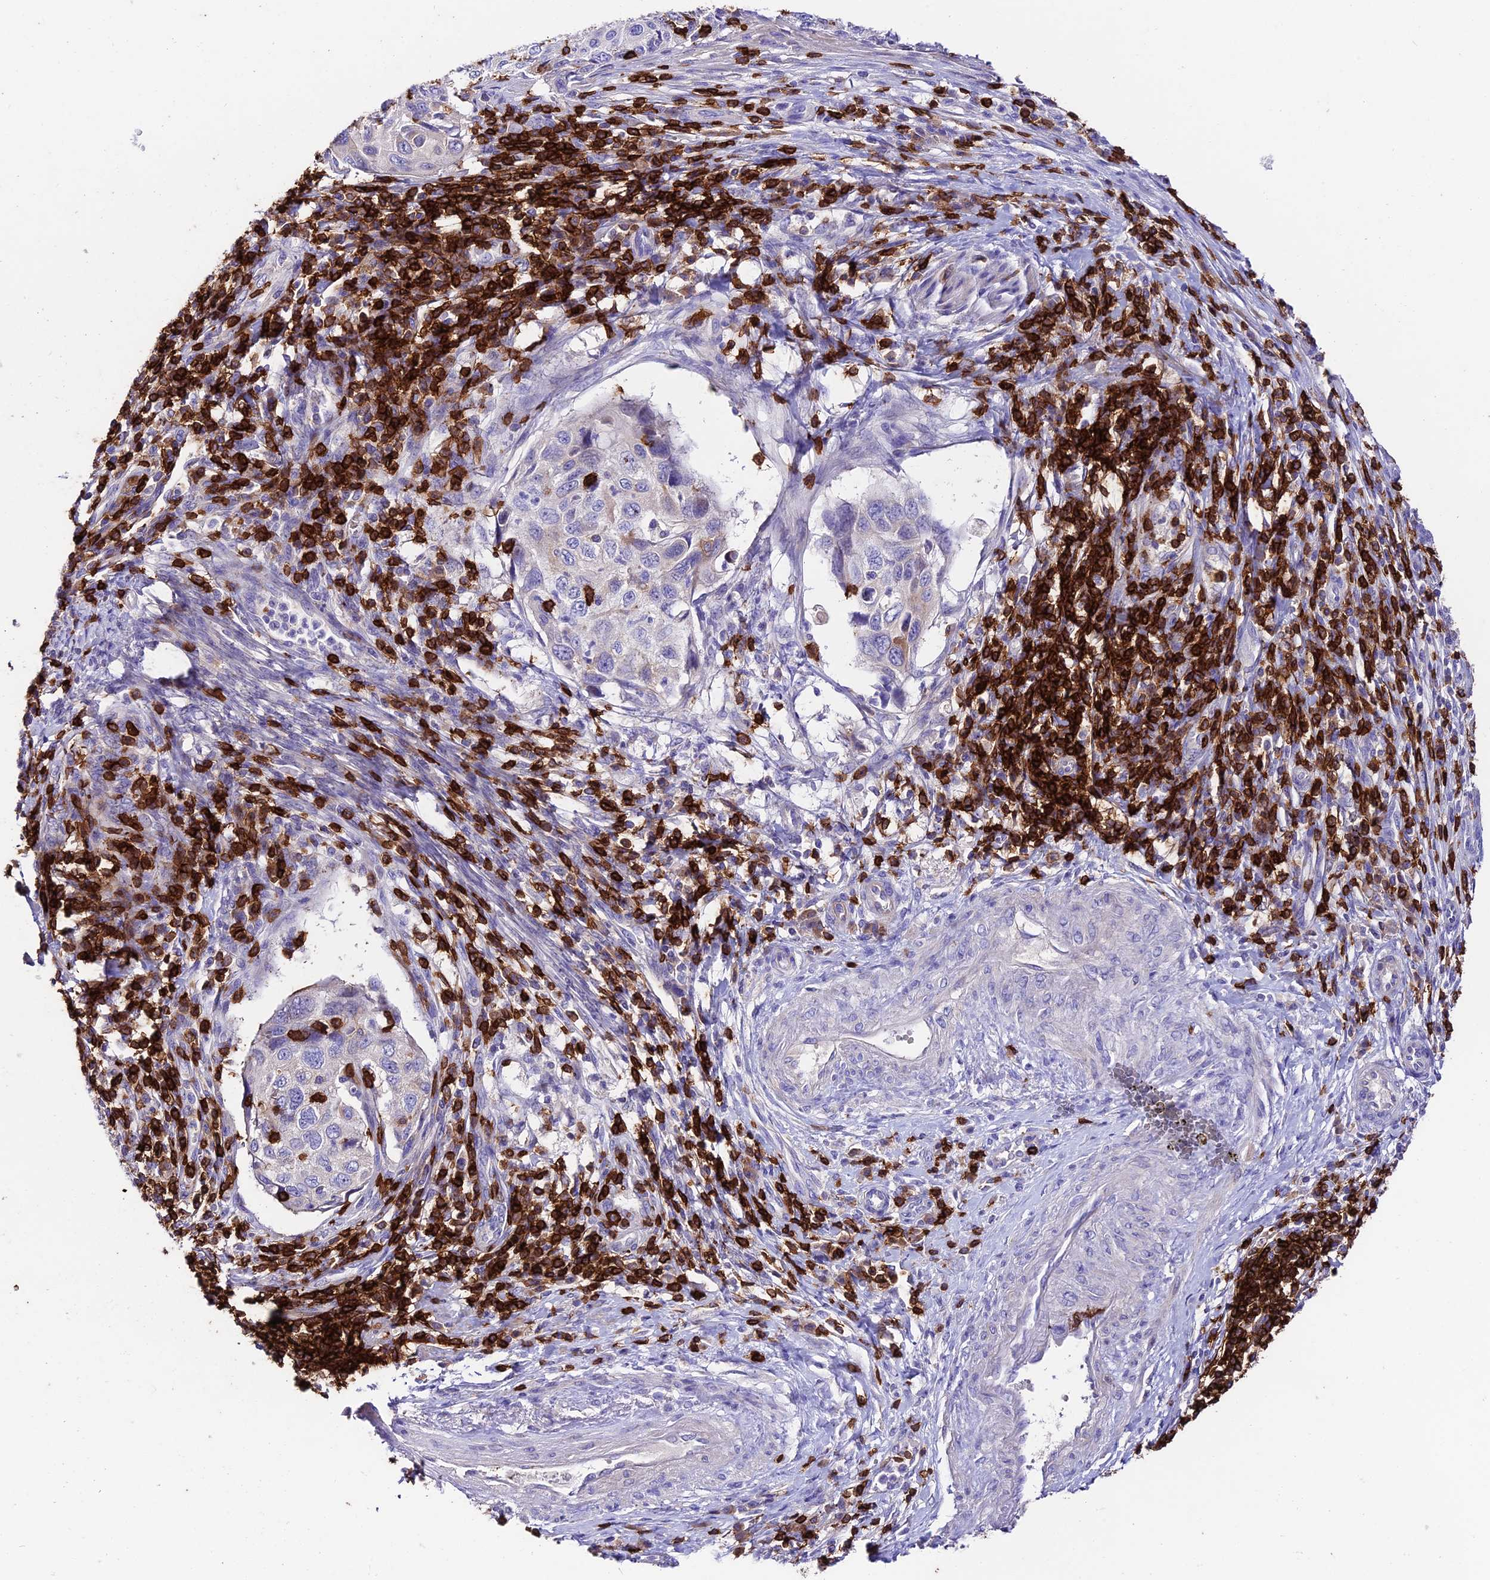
{"staining": {"intensity": "negative", "quantity": "none", "location": "none"}, "tissue": "cervical cancer", "cell_type": "Tumor cells", "image_type": "cancer", "snomed": [{"axis": "morphology", "description": "Squamous cell carcinoma, NOS"}, {"axis": "topography", "description": "Cervix"}], "caption": "IHC image of human cervical cancer stained for a protein (brown), which demonstrates no positivity in tumor cells.", "gene": "PTPRCAP", "patient": {"sex": "female", "age": 70}}